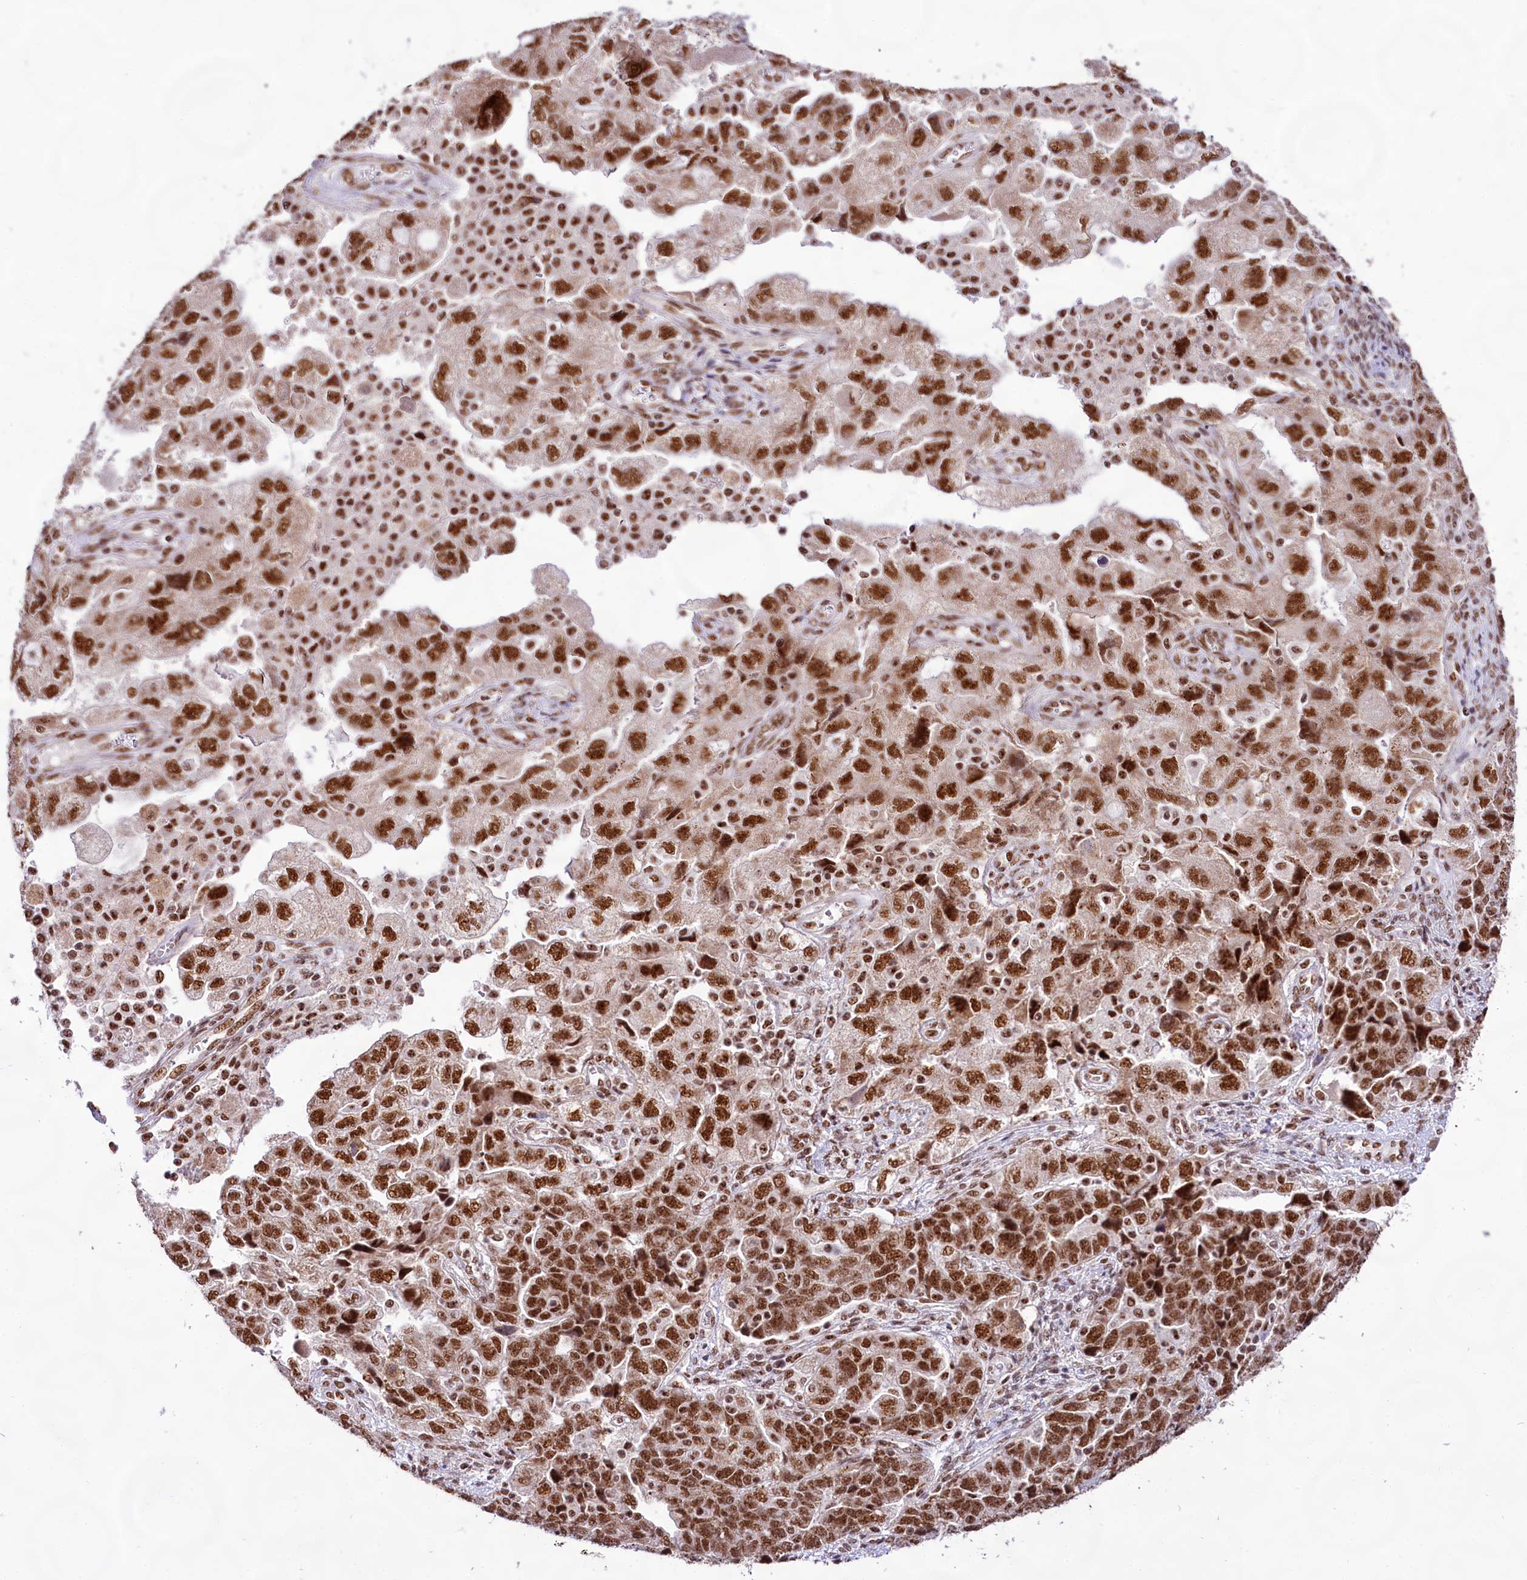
{"staining": {"intensity": "strong", "quantity": ">75%", "location": "nuclear"}, "tissue": "ovarian cancer", "cell_type": "Tumor cells", "image_type": "cancer", "snomed": [{"axis": "morphology", "description": "Carcinoma, NOS"}, {"axis": "morphology", "description": "Cystadenocarcinoma, serous, NOS"}, {"axis": "topography", "description": "Ovary"}], "caption": "Protein expression analysis of human ovarian serous cystadenocarcinoma reveals strong nuclear expression in about >75% of tumor cells.", "gene": "HIRA", "patient": {"sex": "female", "age": 69}}